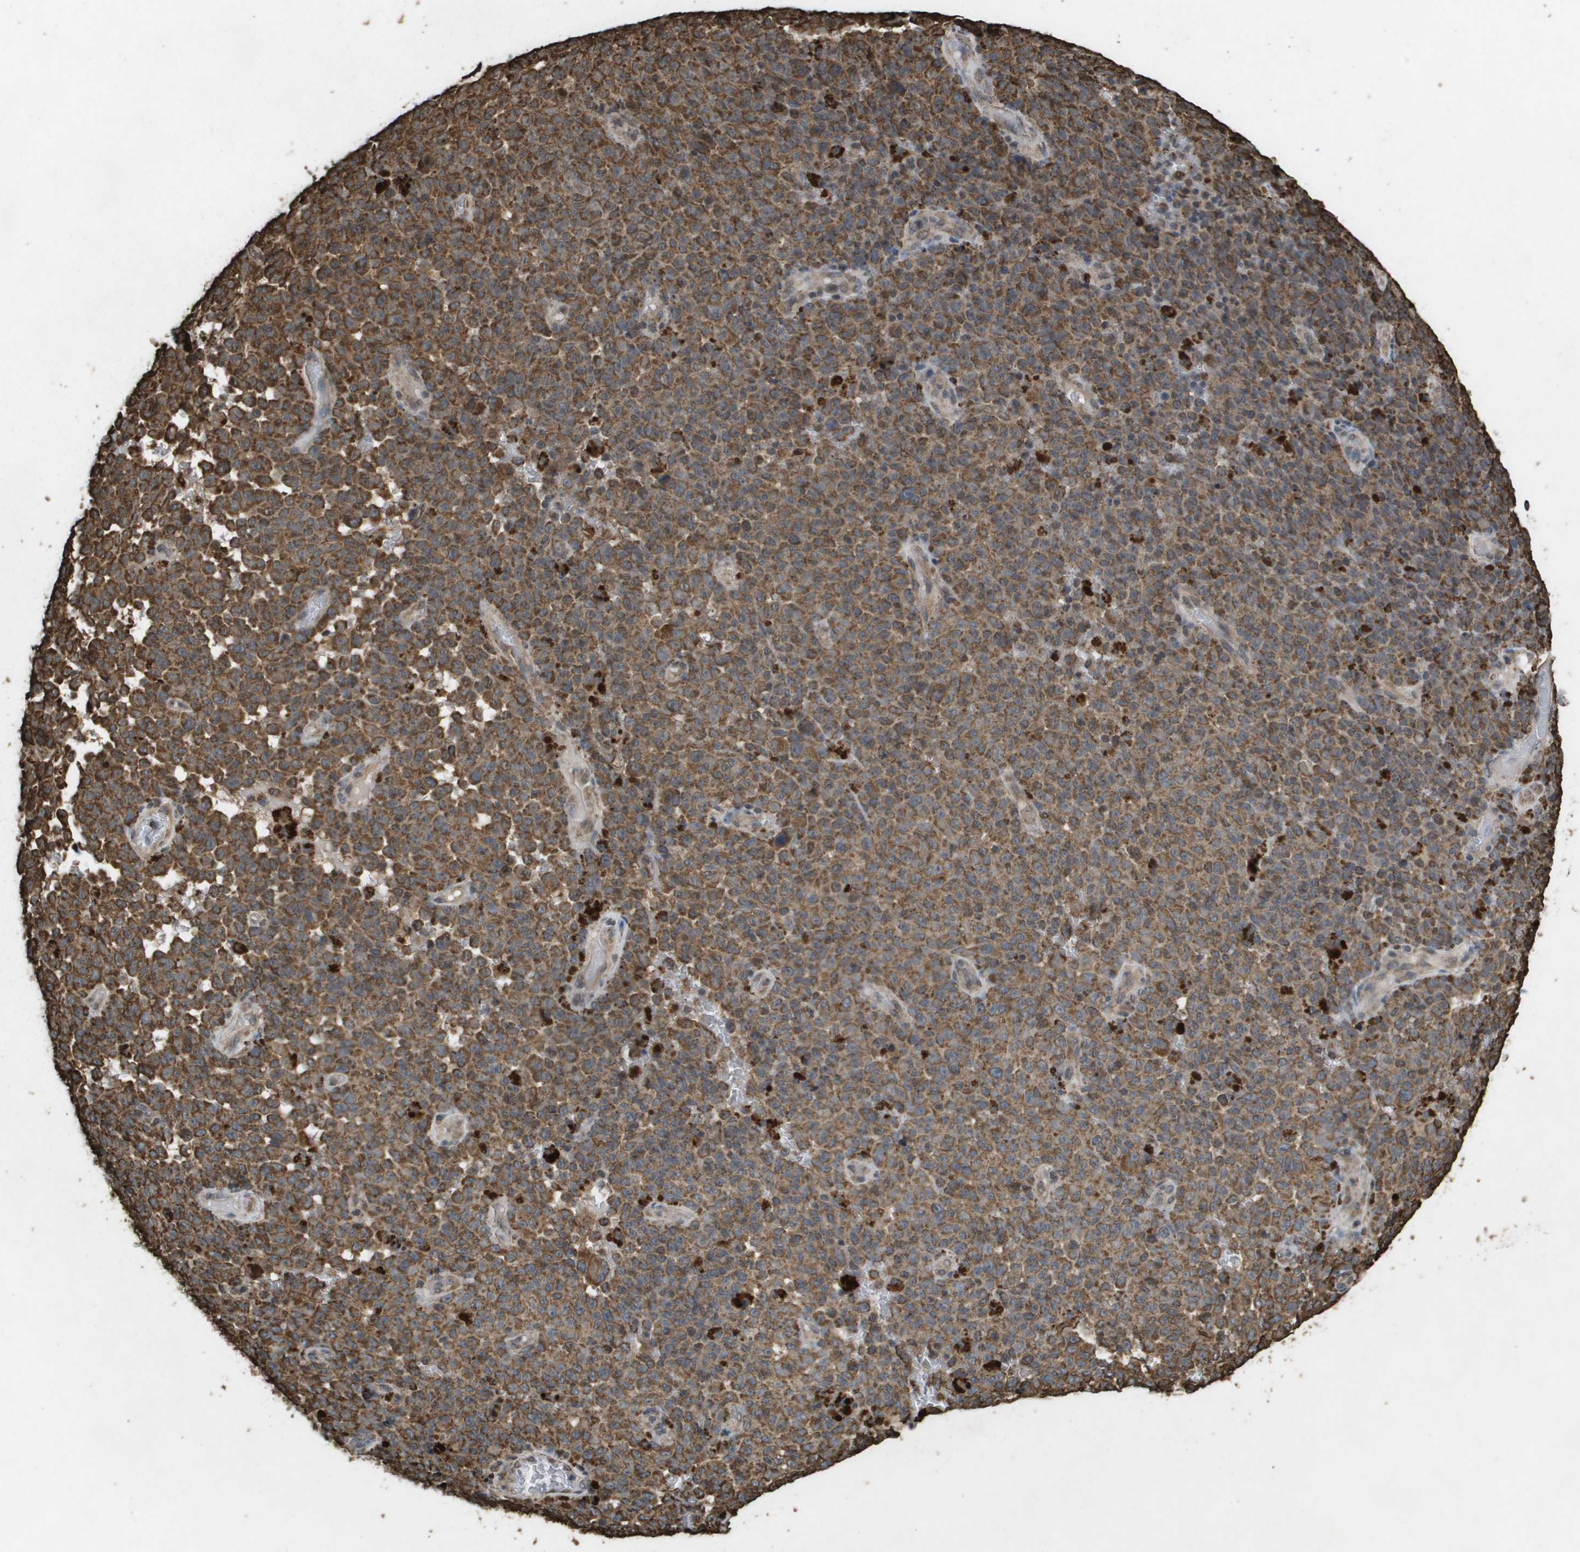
{"staining": {"intensity": "moderate", "quantity": ">75%", "location": "cytoplasmic/membranous"}, "tissue": "melanoma", "cell_type": "Tumor cells", "image_type": "cancer", "snomed": [{"axis": "morphology", "description": "Malignant melanoma, NOS"}, {"axis": "topography", "description": "Skin"}], "caption": "Melanoma tissue demonstrates moderate cytoplasmic/membranous expression in about >75% of tumor cells The staining is performed using DAB brown chromogen to label protein expression. The nuclei are counter-stained blue using hematoxylin.", "gene": "HSPE1", "patient": {"sex": "female", "age": 82}}